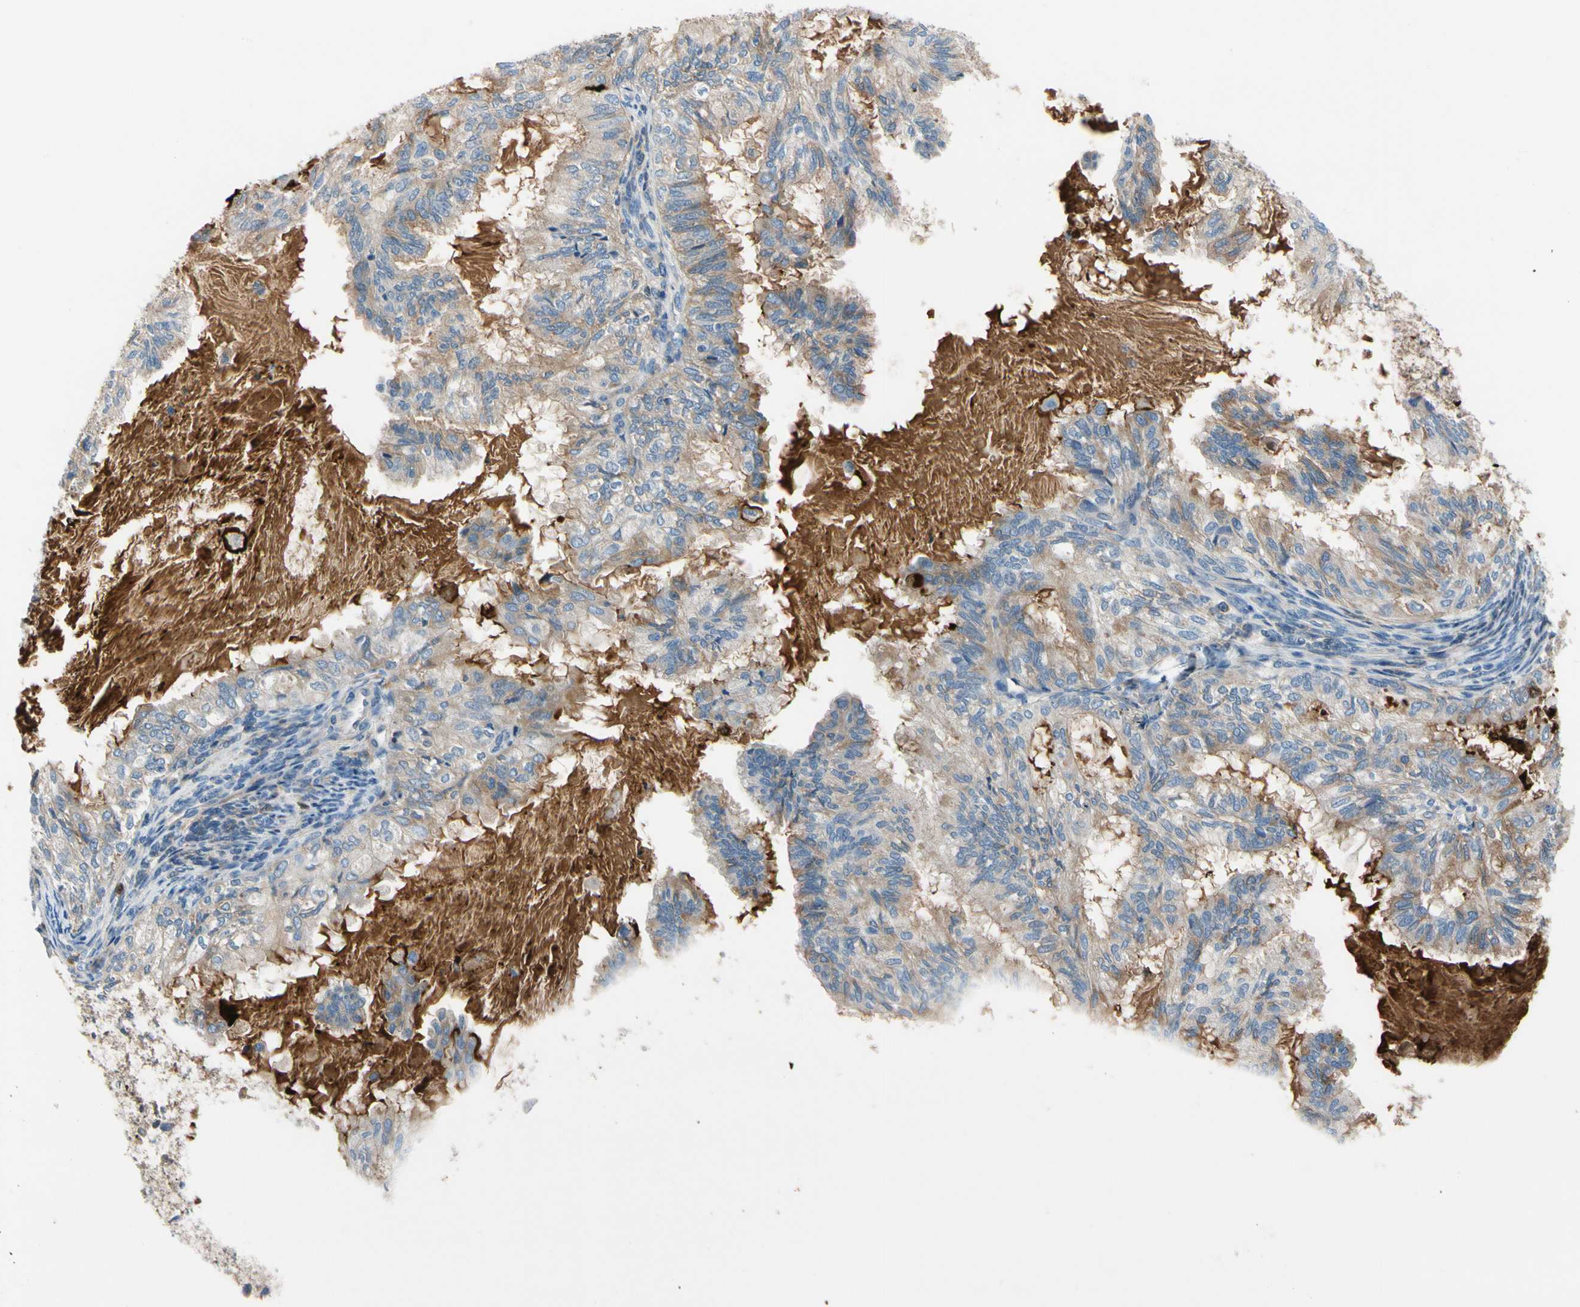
{"staining": {"intensity": "weak", "quantity": "25%-75%", "location": "cytoplasmic/membranous"}, "tissue": "cervical cancer", "cell_type": "Tumor cells", "image_type": "cancer", "snomed": [{"axis": "morphology", "description": "Normal tissue, NOS"}, {"axis": "morphology", "description": "Adenocarcinoma, NOS"}, {"axis": "topography", "description": "Cervix"}, {"axis": "topography", "description": "Endometrium"}], "caption": "Tumor cells display low levels of weak cytoplasmic/membranous staining in about 25%-75% of cells in human adenocarcinoma (cervical).", "gene": "HJURP", "patient": {"sex": "female", "age": 86}}